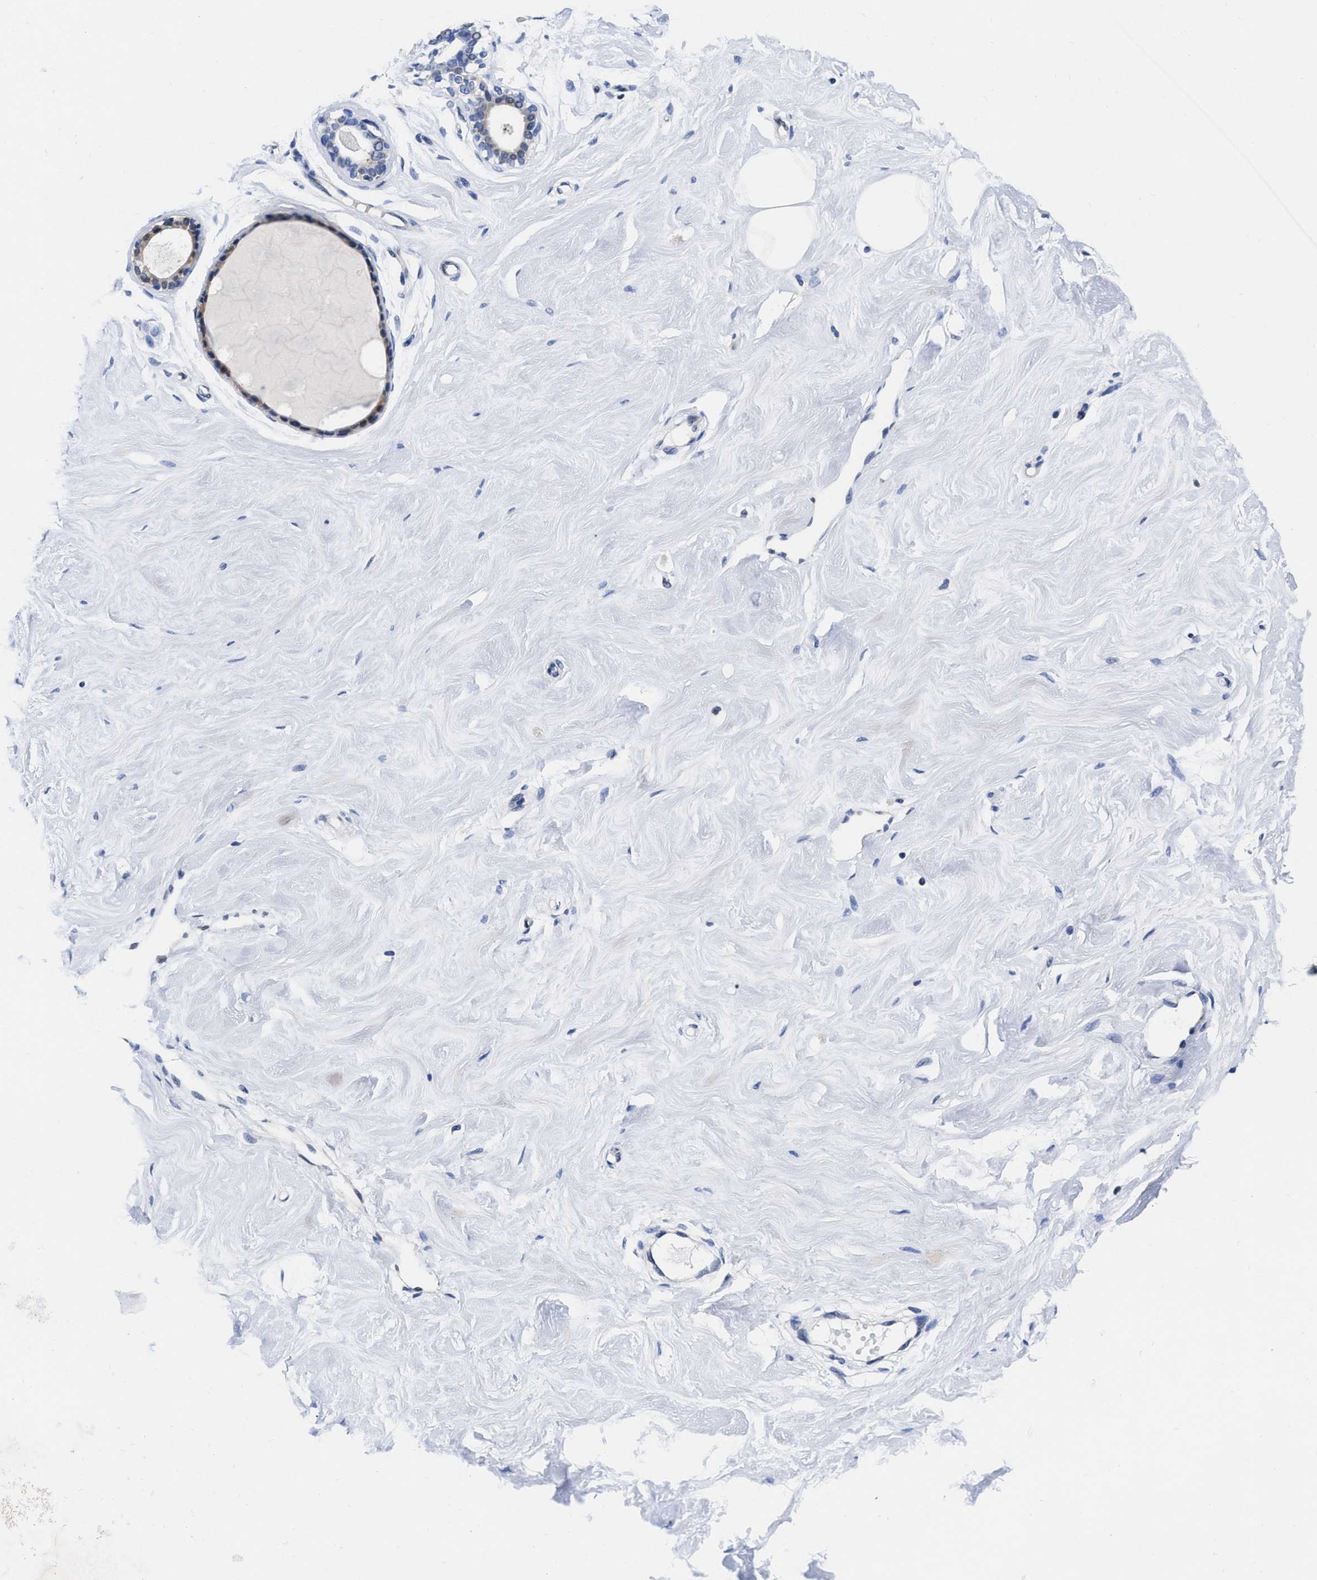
{"staining": {"intensity": "negative", "quantity": "none", "location": "none"}, "tissue": "breast", "cell_type": "Adipocytes", "image_type": "normal", "snomed": [{"axis": "morphology", "description": "Normal tissue, NOS"}, {"axis": "topography", "description": "Breast"}], "caption": "Protein analysis of benign breast shows no significant staining in adipocytes.", "gene": "ACLY", "patient": {"sex": "female", "age": 23}}